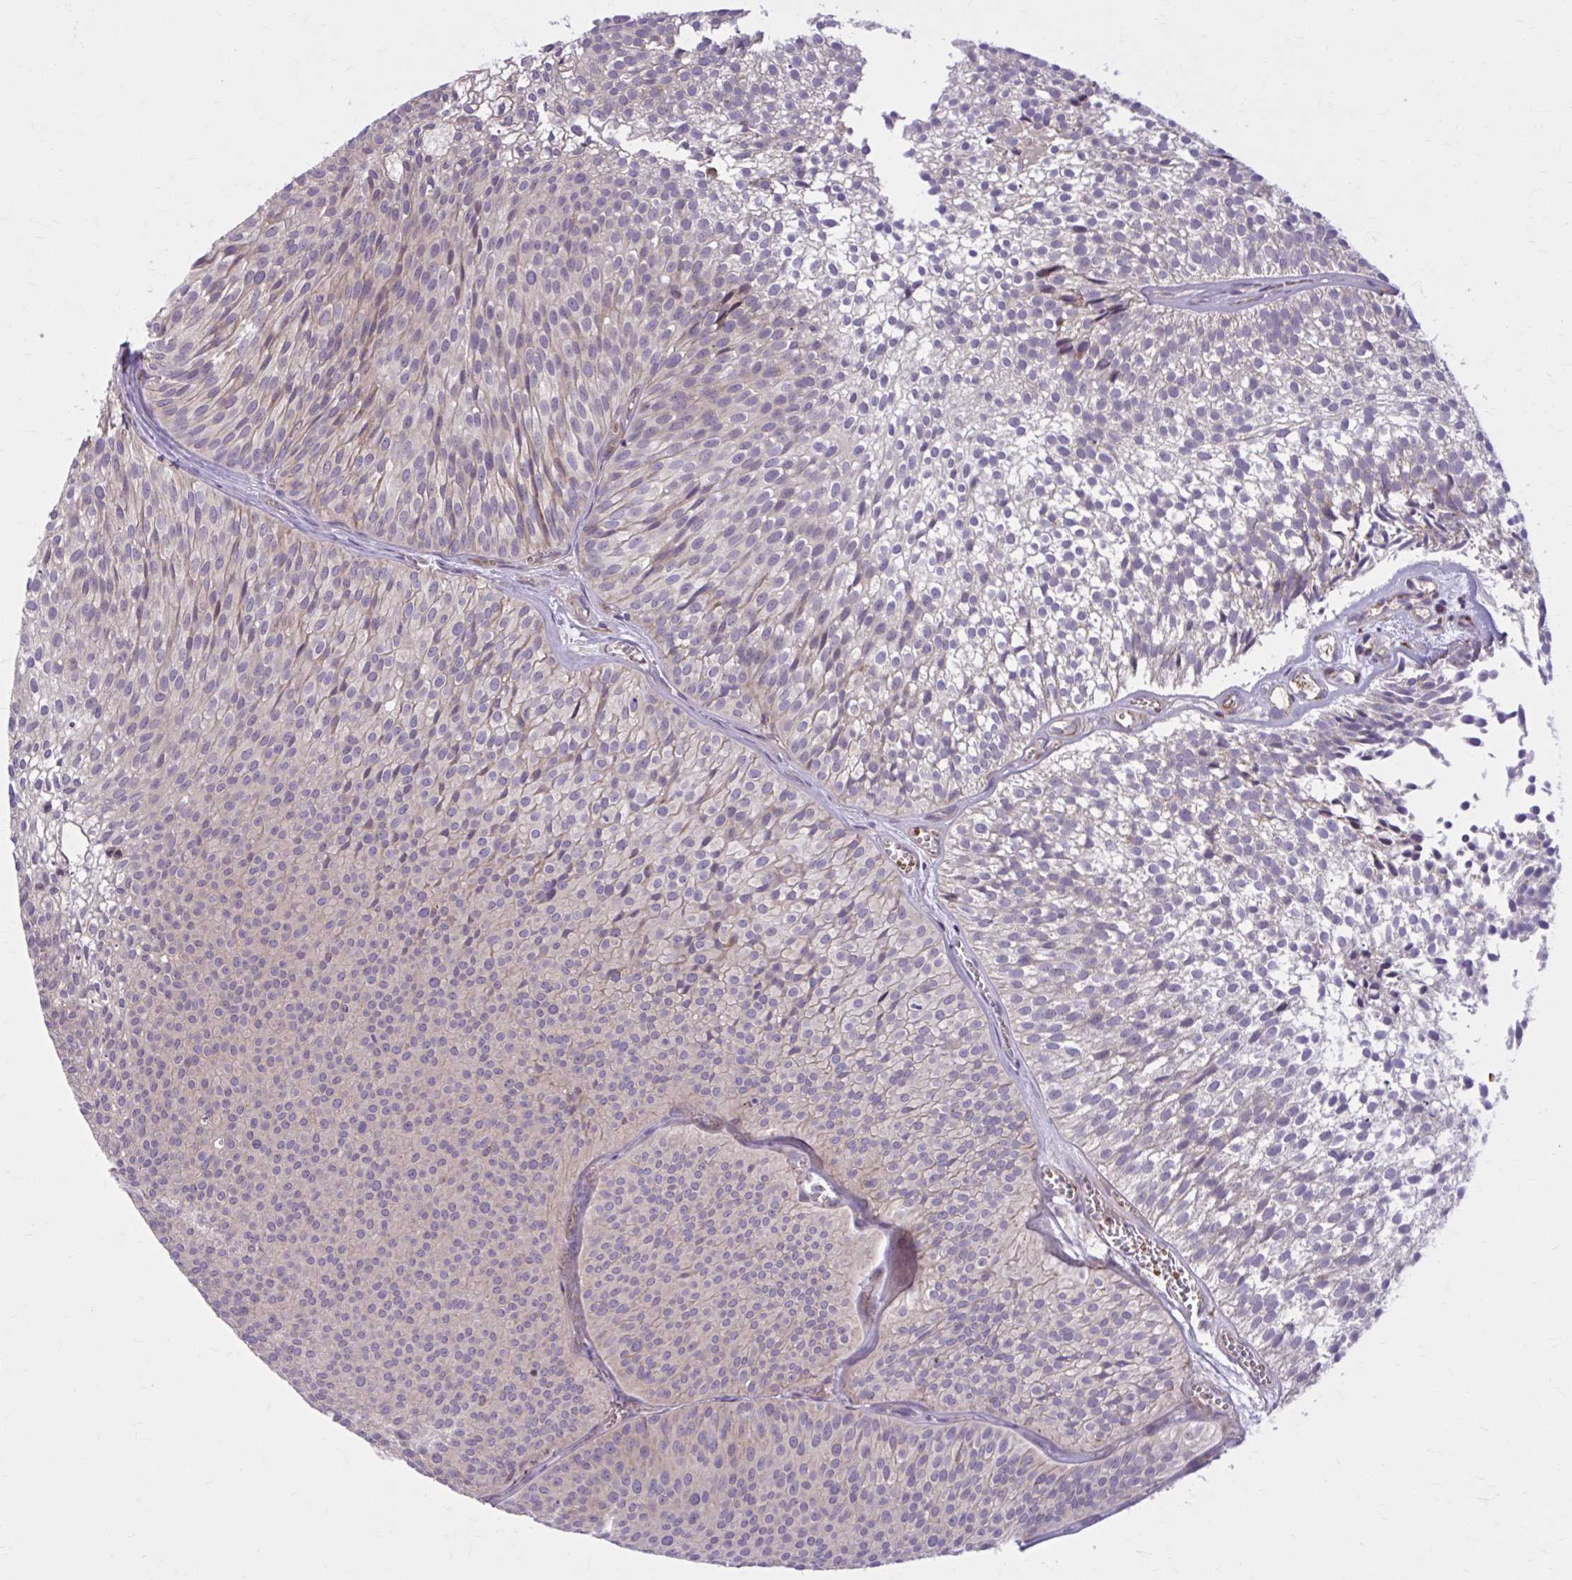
{"staining": {"intensity": "weak", "quantity": "<25%", "location": "cytoplasmic/membranous"}, "tissue": "urothelial cancer", "cell_type": "Tumor cells", "image_type": "cancer", "snomed": [{"axis": "morphology", "description": "Urothelial carcinoma, Low grade"}, {"axis": "topography", "description": "Urinary bladder"}], "caption": "Protein analysis of urothelial cancer reveals no significant positivity in tumor cells.", "gene": "SNF8", "patient": {"sex": "male", "age": 91}}